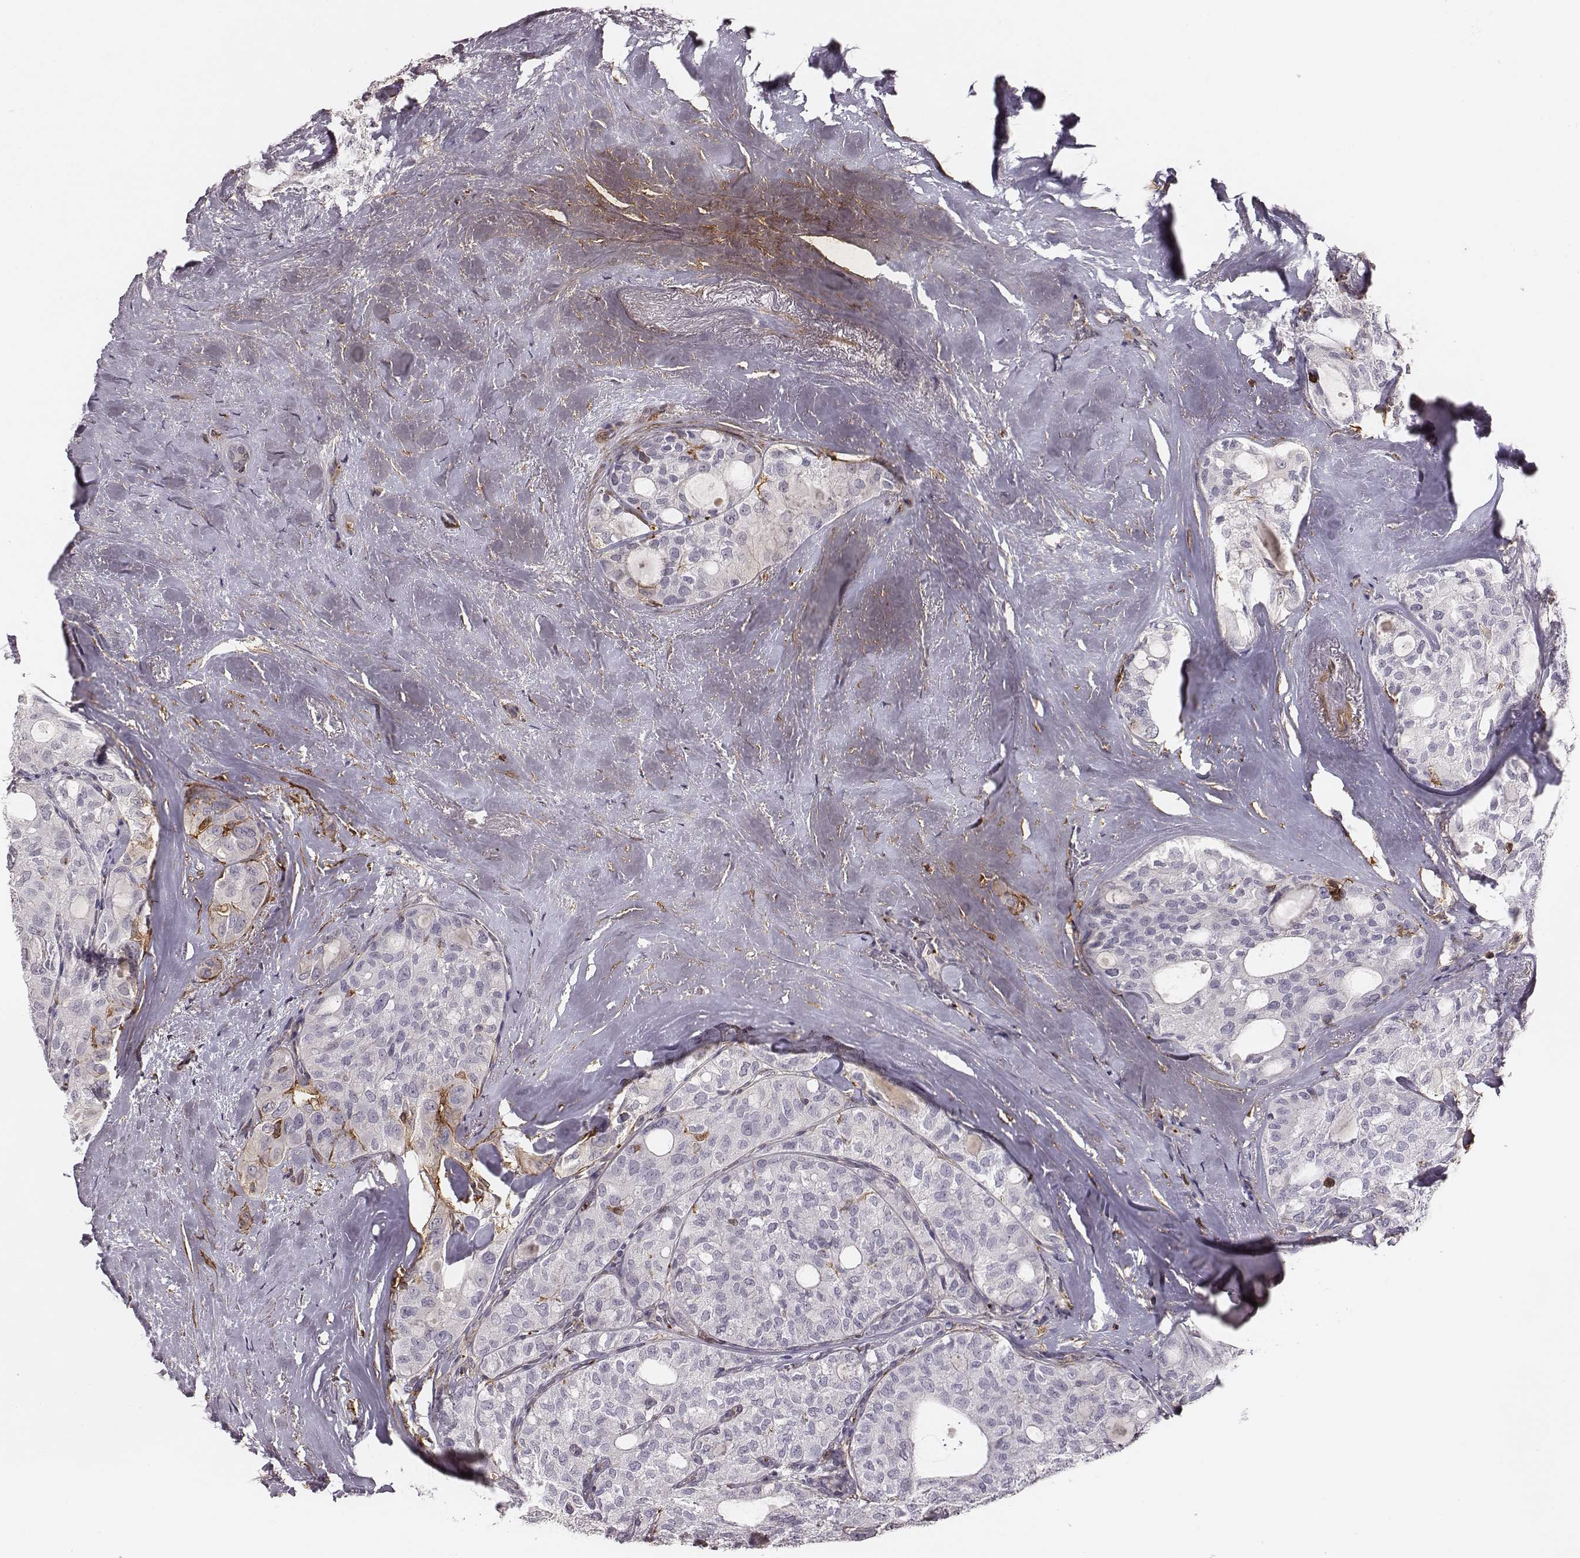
{"staining": {"intensity": "negative", "quantity": "none", "location": "none"}, "tissue": "thyroid cancer", "cell_type": "Tumor cells", "image_type": "cancer", "snomed": [{"axis": "morphology", "description": "Follicular adenoma carcinoma, NOS"}, {"axis": "topography", "description": "Thyroid gland"}], "caption": "Image shows no protein positivity in tumor cells of thyroid follicular adenoma carcinoma tissue. (Stains: DAB immunohistochemistry (IHC) with hematoxylin counter stain, Microscopy: brightfield microscopy at high magnification).", "gene": "ZYX", "patient": {"sex": "male", "age": 75}}